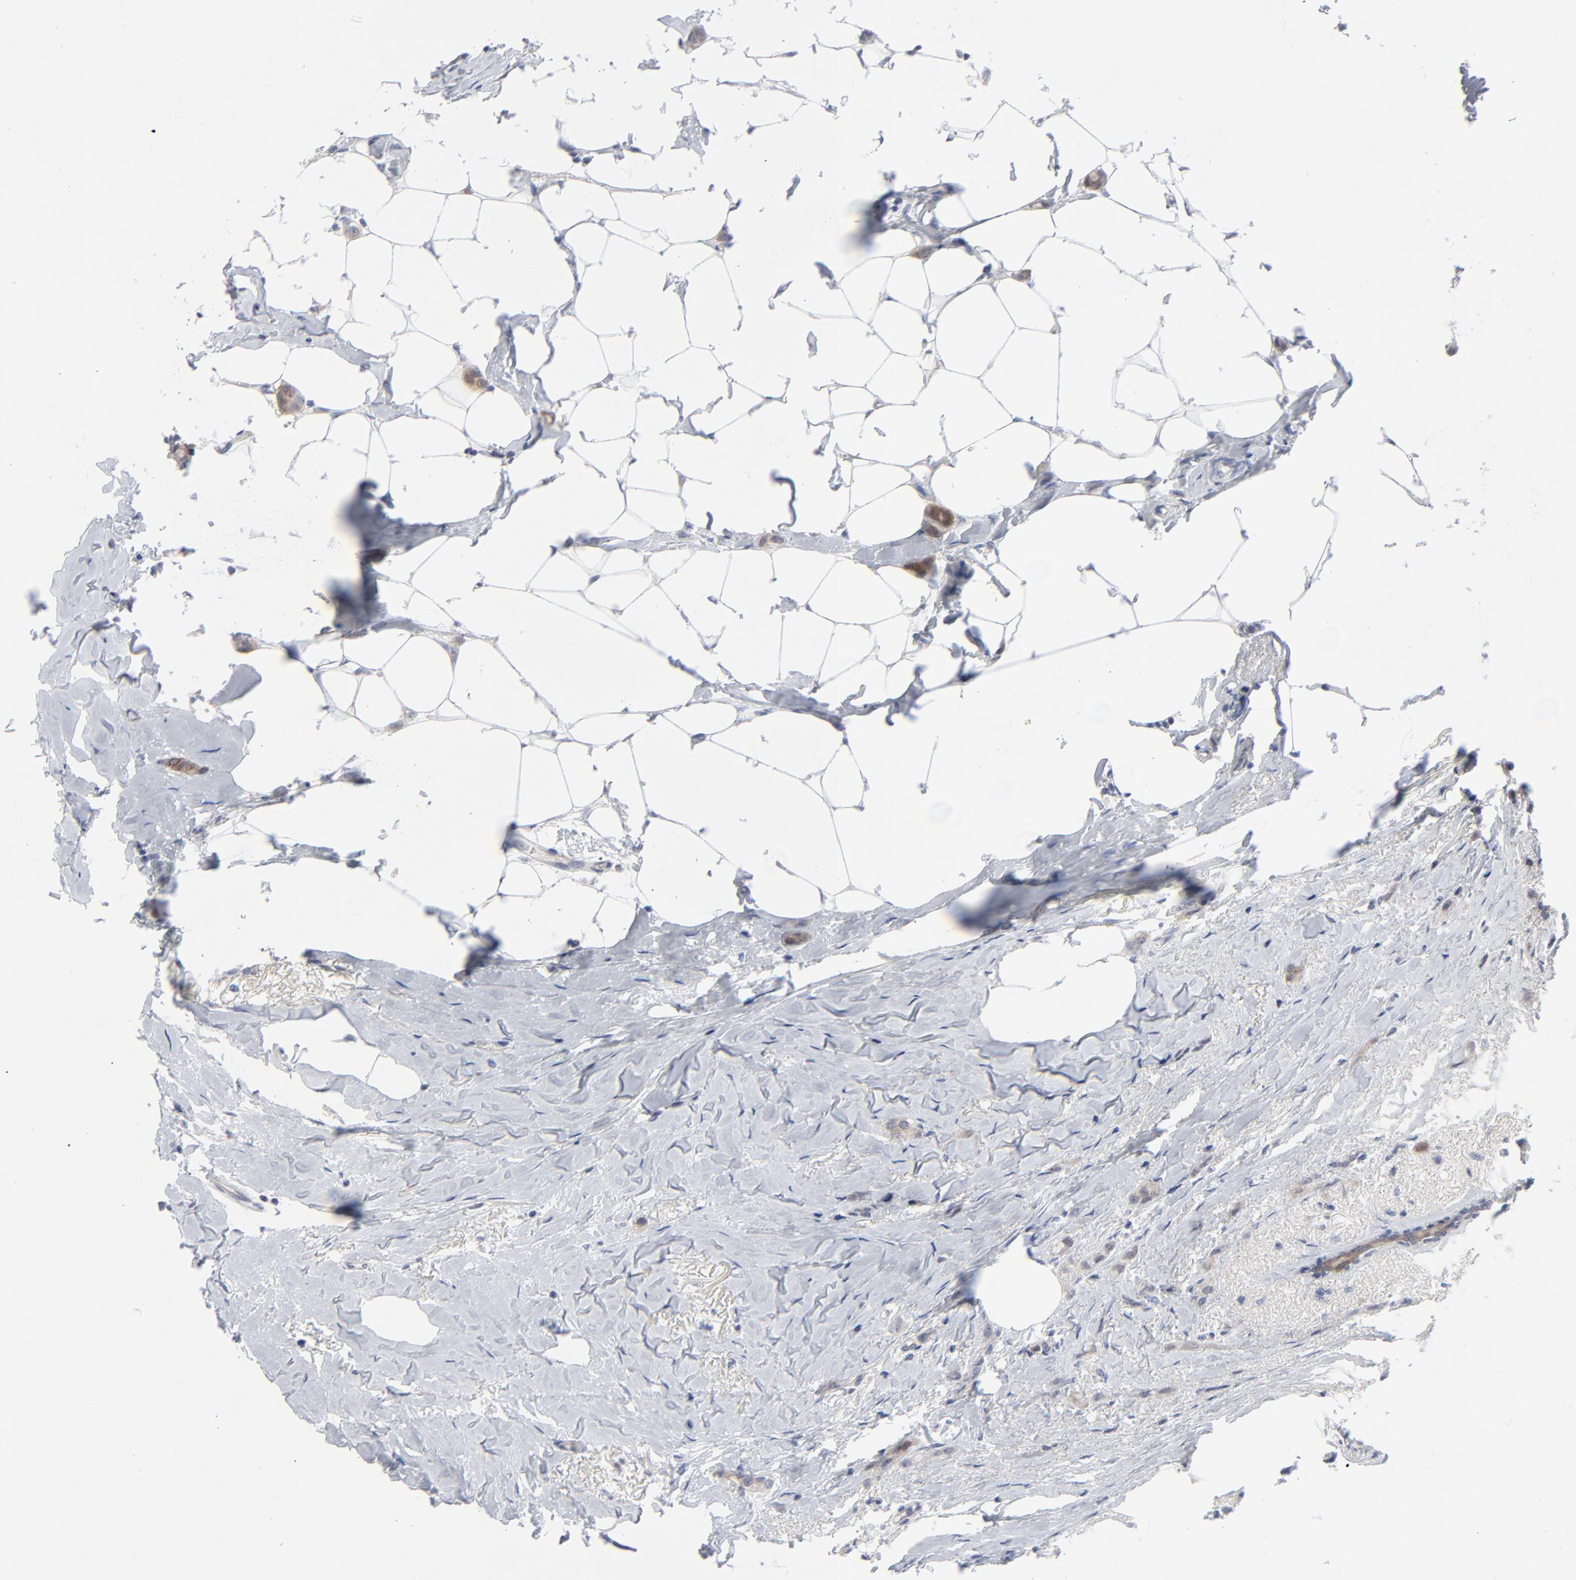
{"staining": {"intensity": "weak", "quantity": "25%-75%", "location": "cytoplasmic/membranous"}, "tissue": "breast cancer", "cell_type": "Tumor cells", "image_type": "cancer", "snomed": [{"axis": "morphology", "description": "Lobular carcinoma"}, {"axis": "topography", "description": "Breast"}], "caption": "Breast cancer was stained to show a protein in brown. There is low levels of weak cytoplasmic/membranous positivity in about 25%-75% of tumor cells. Nuclei are stained in blue.", "gene": "BID", "patient": {"sex": "female", "age": 55}}